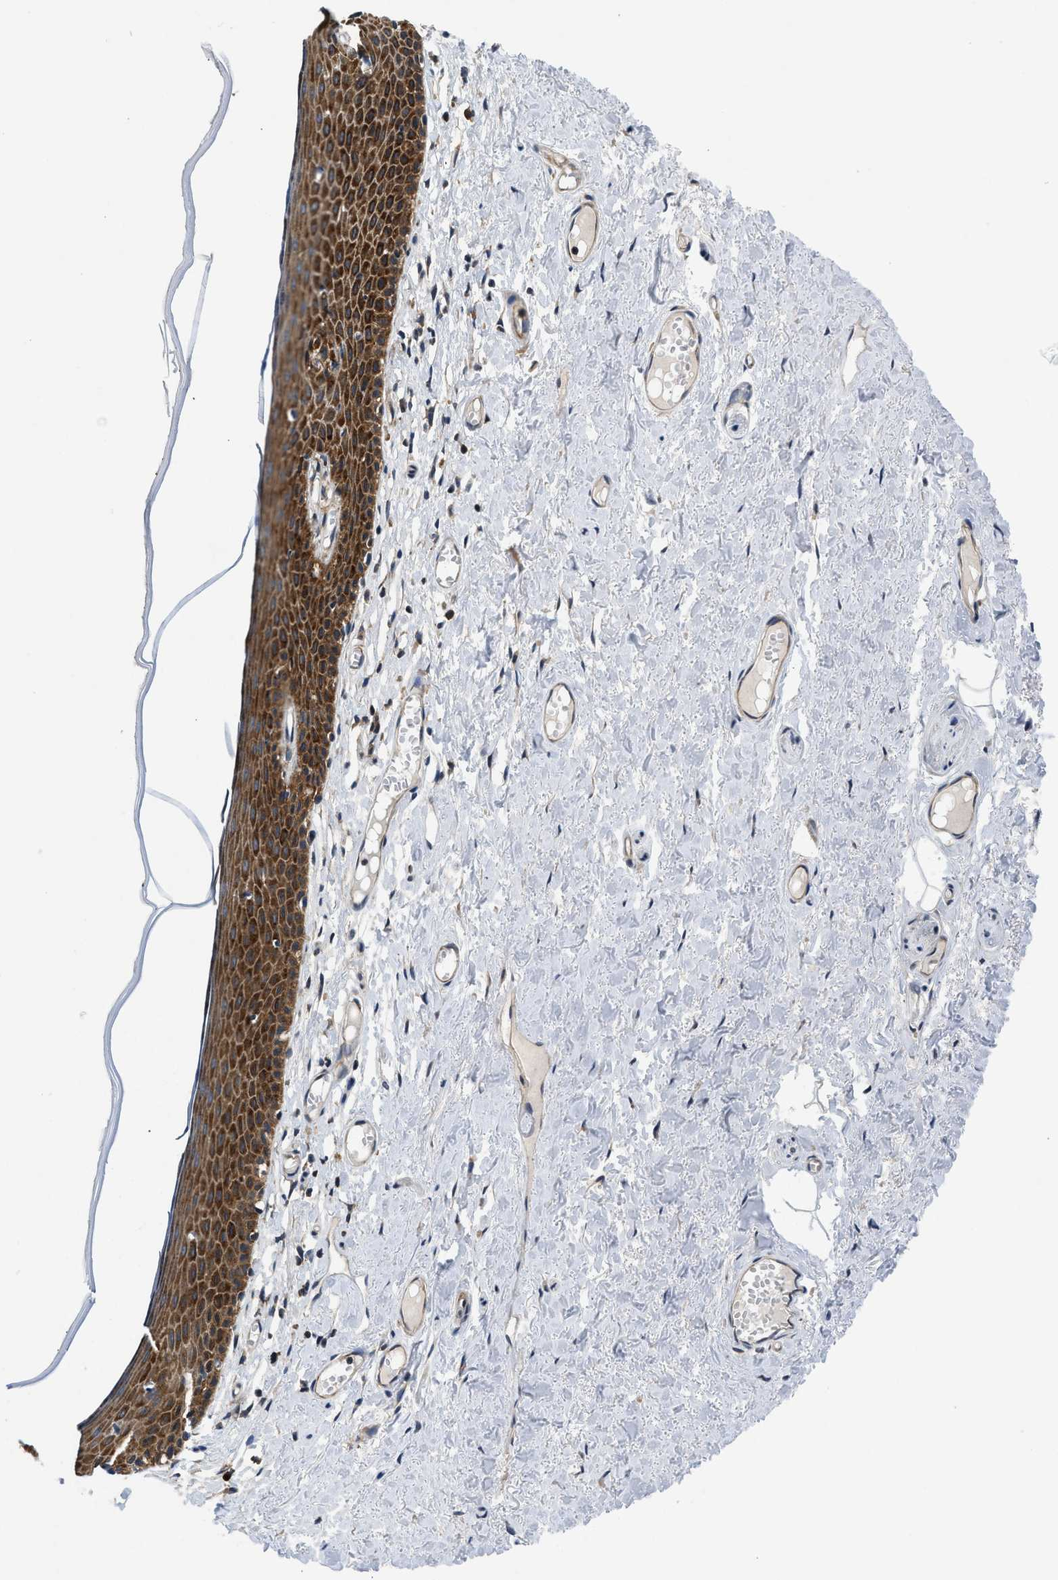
{"staining": {"intensity": "strong", "quantity": ">75%", "location": "cytoplasmic/membranous"}, "tissue": "skin", "cell_type": "Epidermal cells", "image_type": "normal", "snomed": [{"axis": "morphology", "description": "Normal tissue, NOS"}, {"axis": "topography", "description": "Adipose tissue"}, {"axis": "topography", "description": "Vascular tissue"}, {"axis": "topography", "description": "Anal"}, {"axis": "topography", "description": "Peripheral nerve tissue"}], "caption": "Strong cytoplasmic/membranous protein staining is present in about >75% of epidermal cells in skin. (DAB (3,3'-diaminobenzidine) = brown stain, brightfield microscopy at high magnification).", "gene": "PA2G4", "patient": {"sex": "female", "age": 54}}